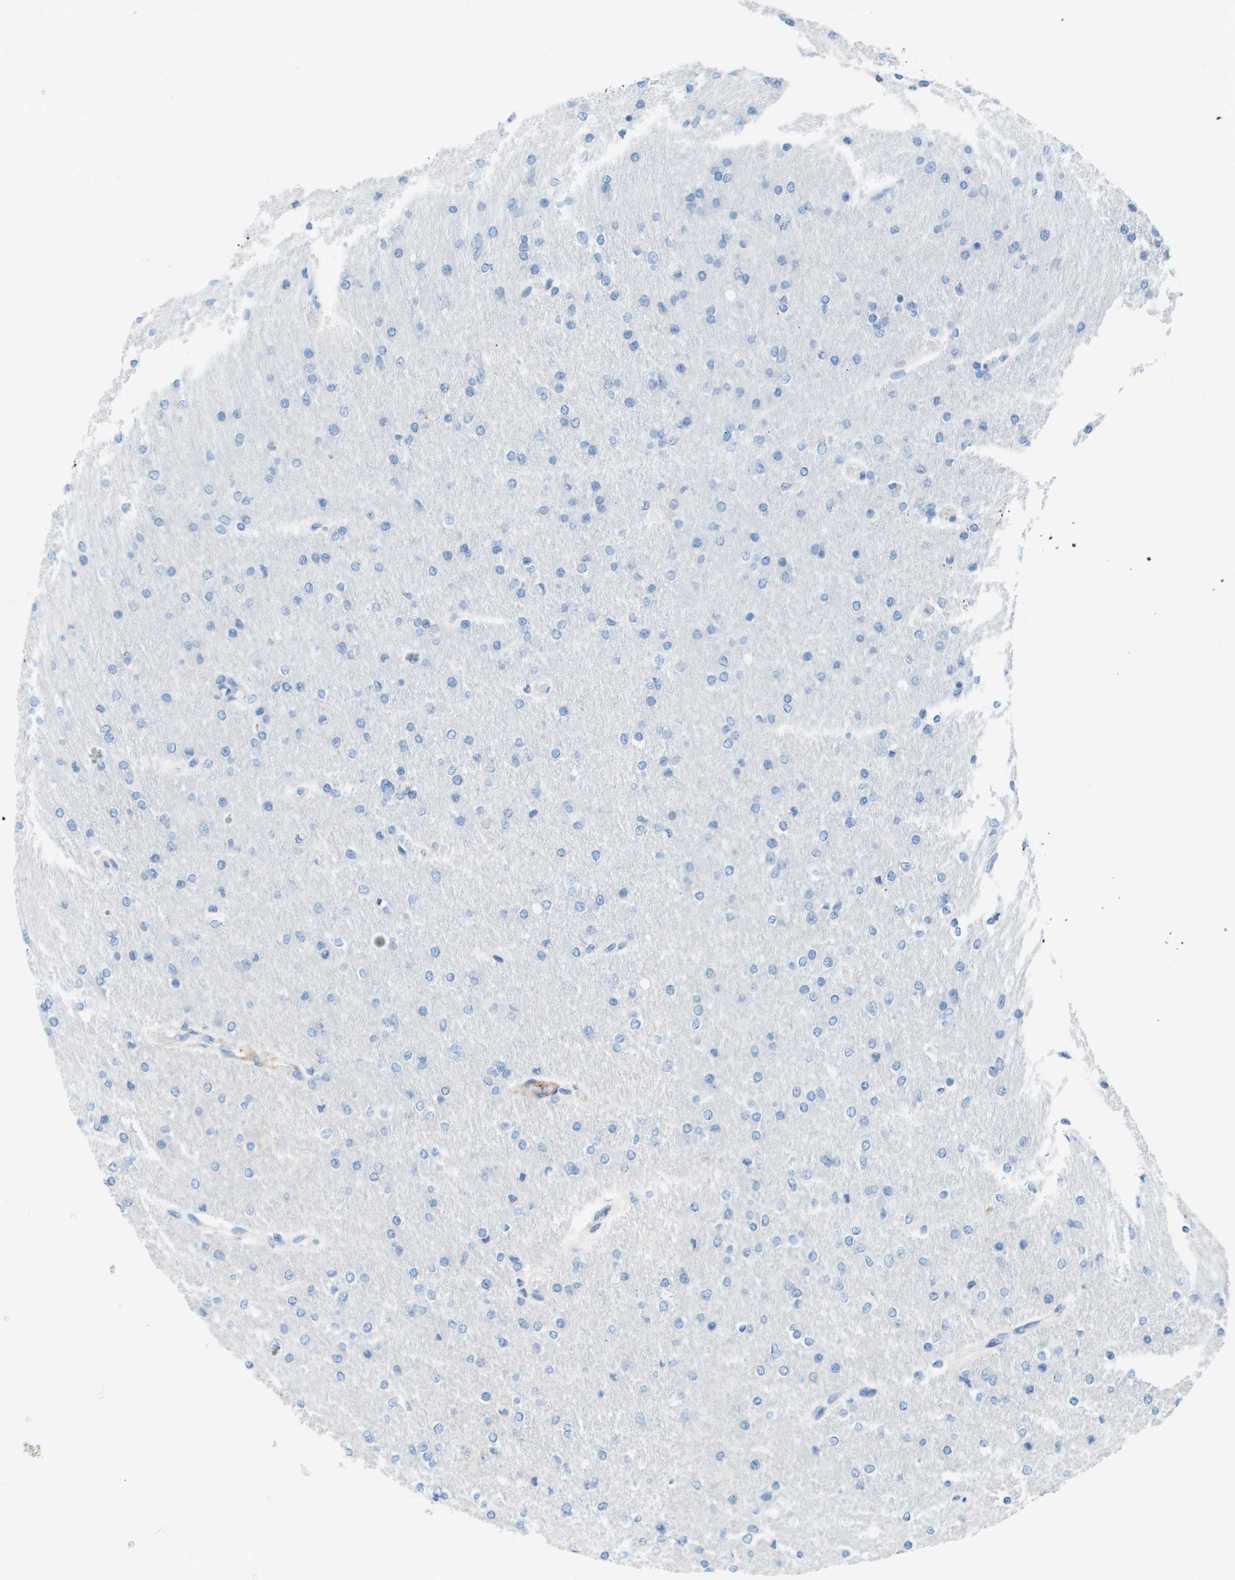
{"staining": {"intensity": "negative", "quantity": "none", "location": "none"}, "tissue": "glioma", "cell_type": "Tumor cells", "image_type": "cancer", "snomed": [{"axis": "morphology", "description": "Glioma, malignant, High grade"}, {"axis": "topography", "description": "Cerebral cortex"}], "caption": "Micrograph shows no significant protein positivity in tumor cells of glioma.", "gene": "ZBTB43", "patient": {"sex": "female", "age": 36}}